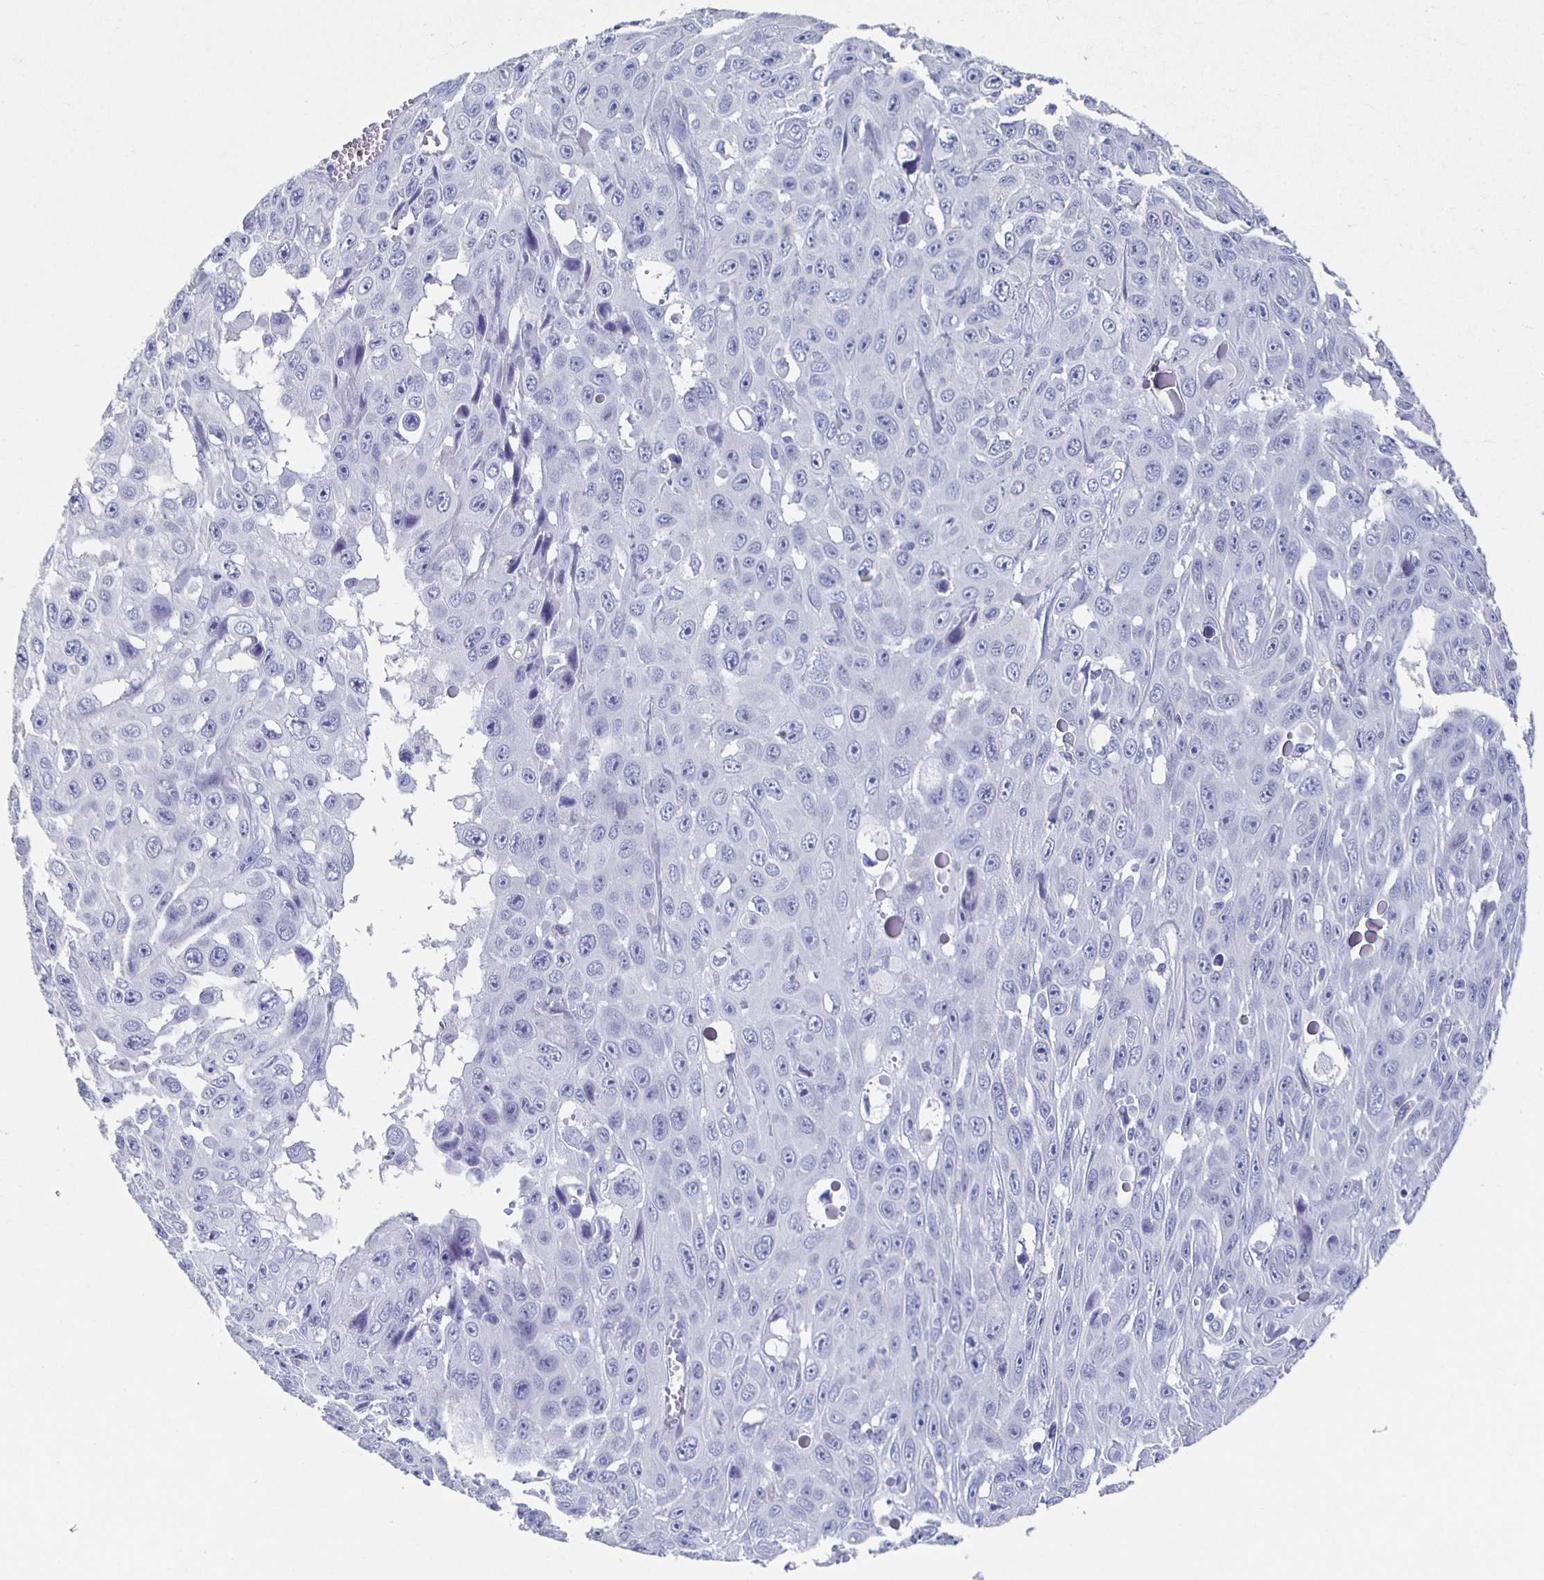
{"staining": {"intensity": "negative", "quantity": "none", "location": "none"}, "tissue": "skin cancer", "cell_type": "Tumor cells", "image_type": "cancer", "snomed": [{"axis": "morphology", "description": "Squamous cell carcinoma, NOS"}, {"axis": "topography", "description": "Skin"}], "caption": "This photomicrograph is of squamous cell carcinoma (skin) stained with immunohistochemistry (IHC) to label a protein in brown with the nuclei are counter-stained blue. There is no staining in tumor cells. Nuclei are stained in blue.", "gene": "SLC34A2", "patient": {"sex": "male", "age": 82}}